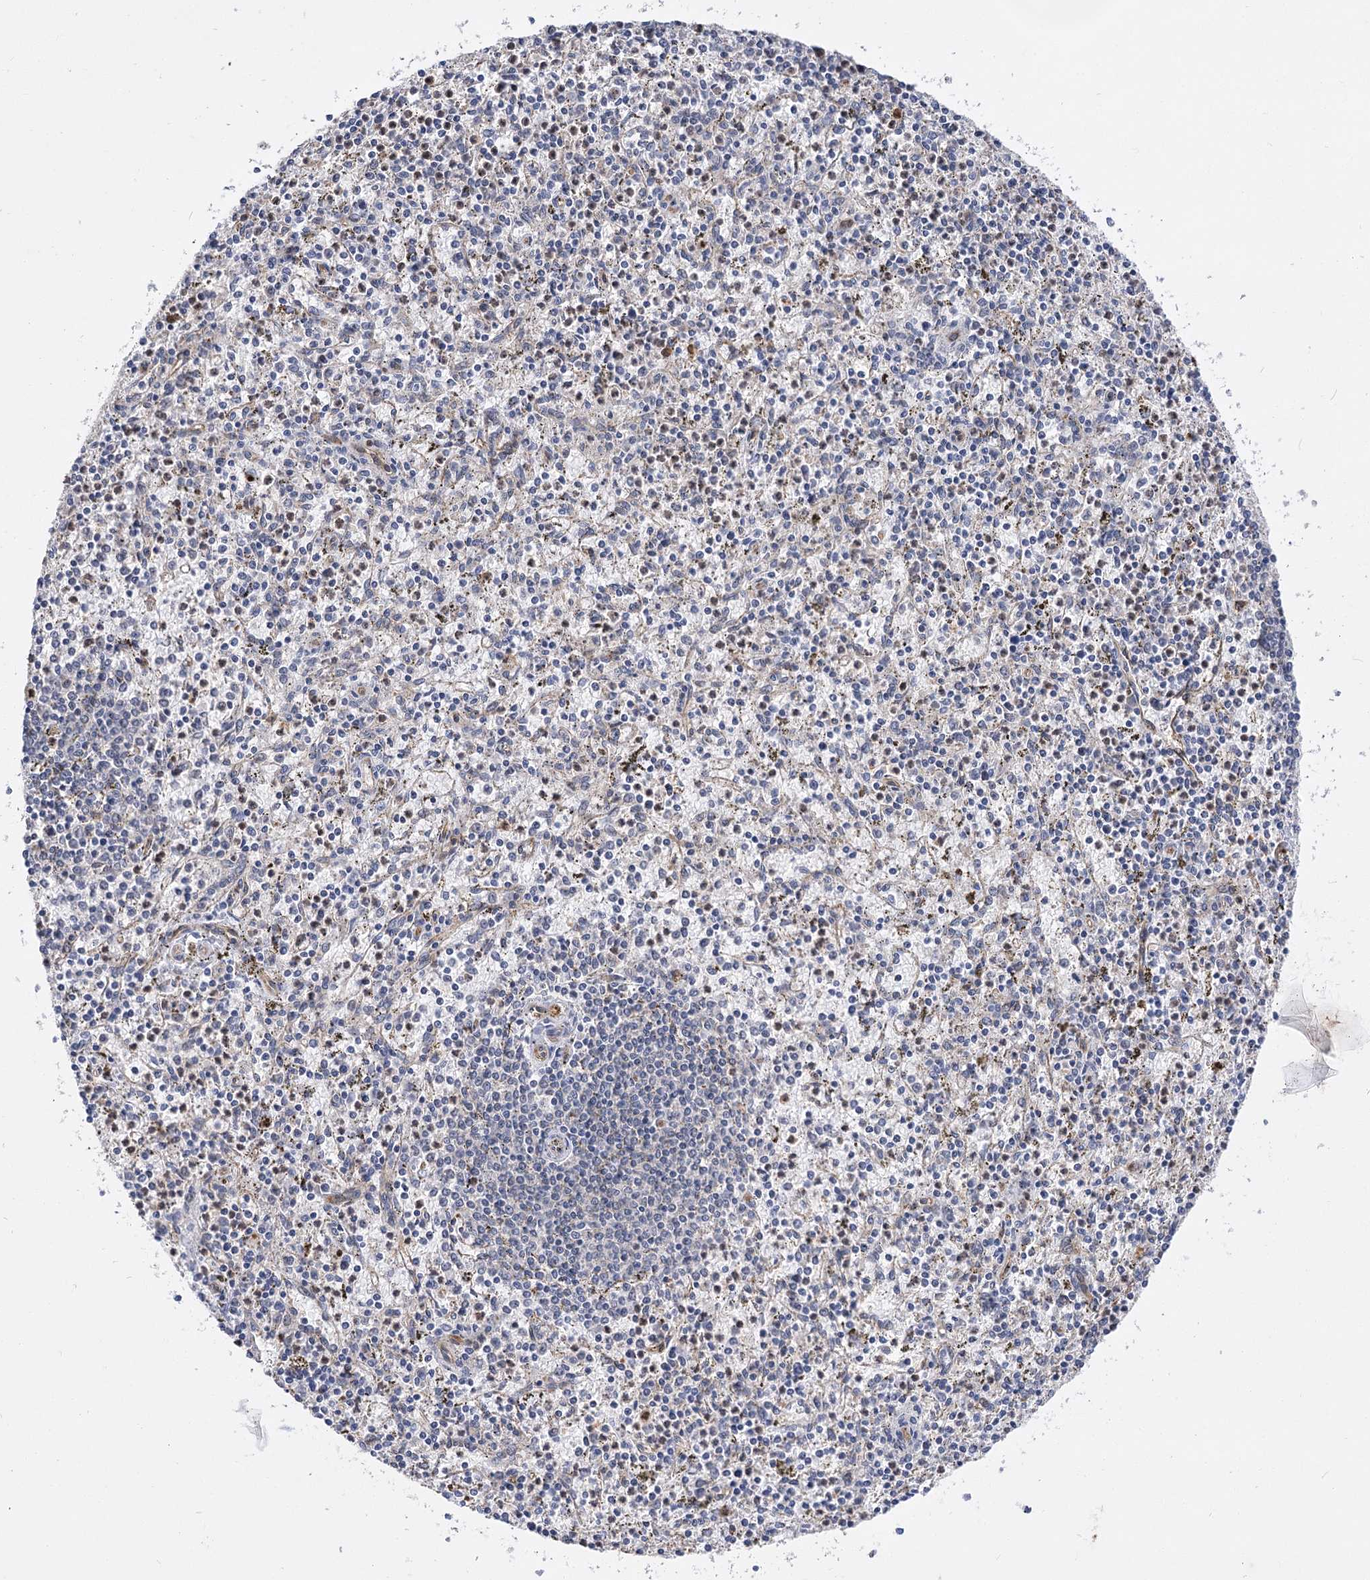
{"staining": {"intensity": "moderate", "quantity": "<25%", "location": "cytoplasmic/membranous"}, "tissue": "spleen", "cell_type": "Cells in red pulp", "image_type": "normal", "snomed": [{"axis": "morphology", "description": "Normal tissue, NOS"}, {"axis": "topography", "description": "Spleen"}], "caption": "Brown immunohistochemical staining in normal human spleen demonstrates moderate cytoplasmic/membranous staining in about <25% of cells in red pulp.", "gene": "ARHGAP31", "patient": {"sex": "male", "age": 72}}